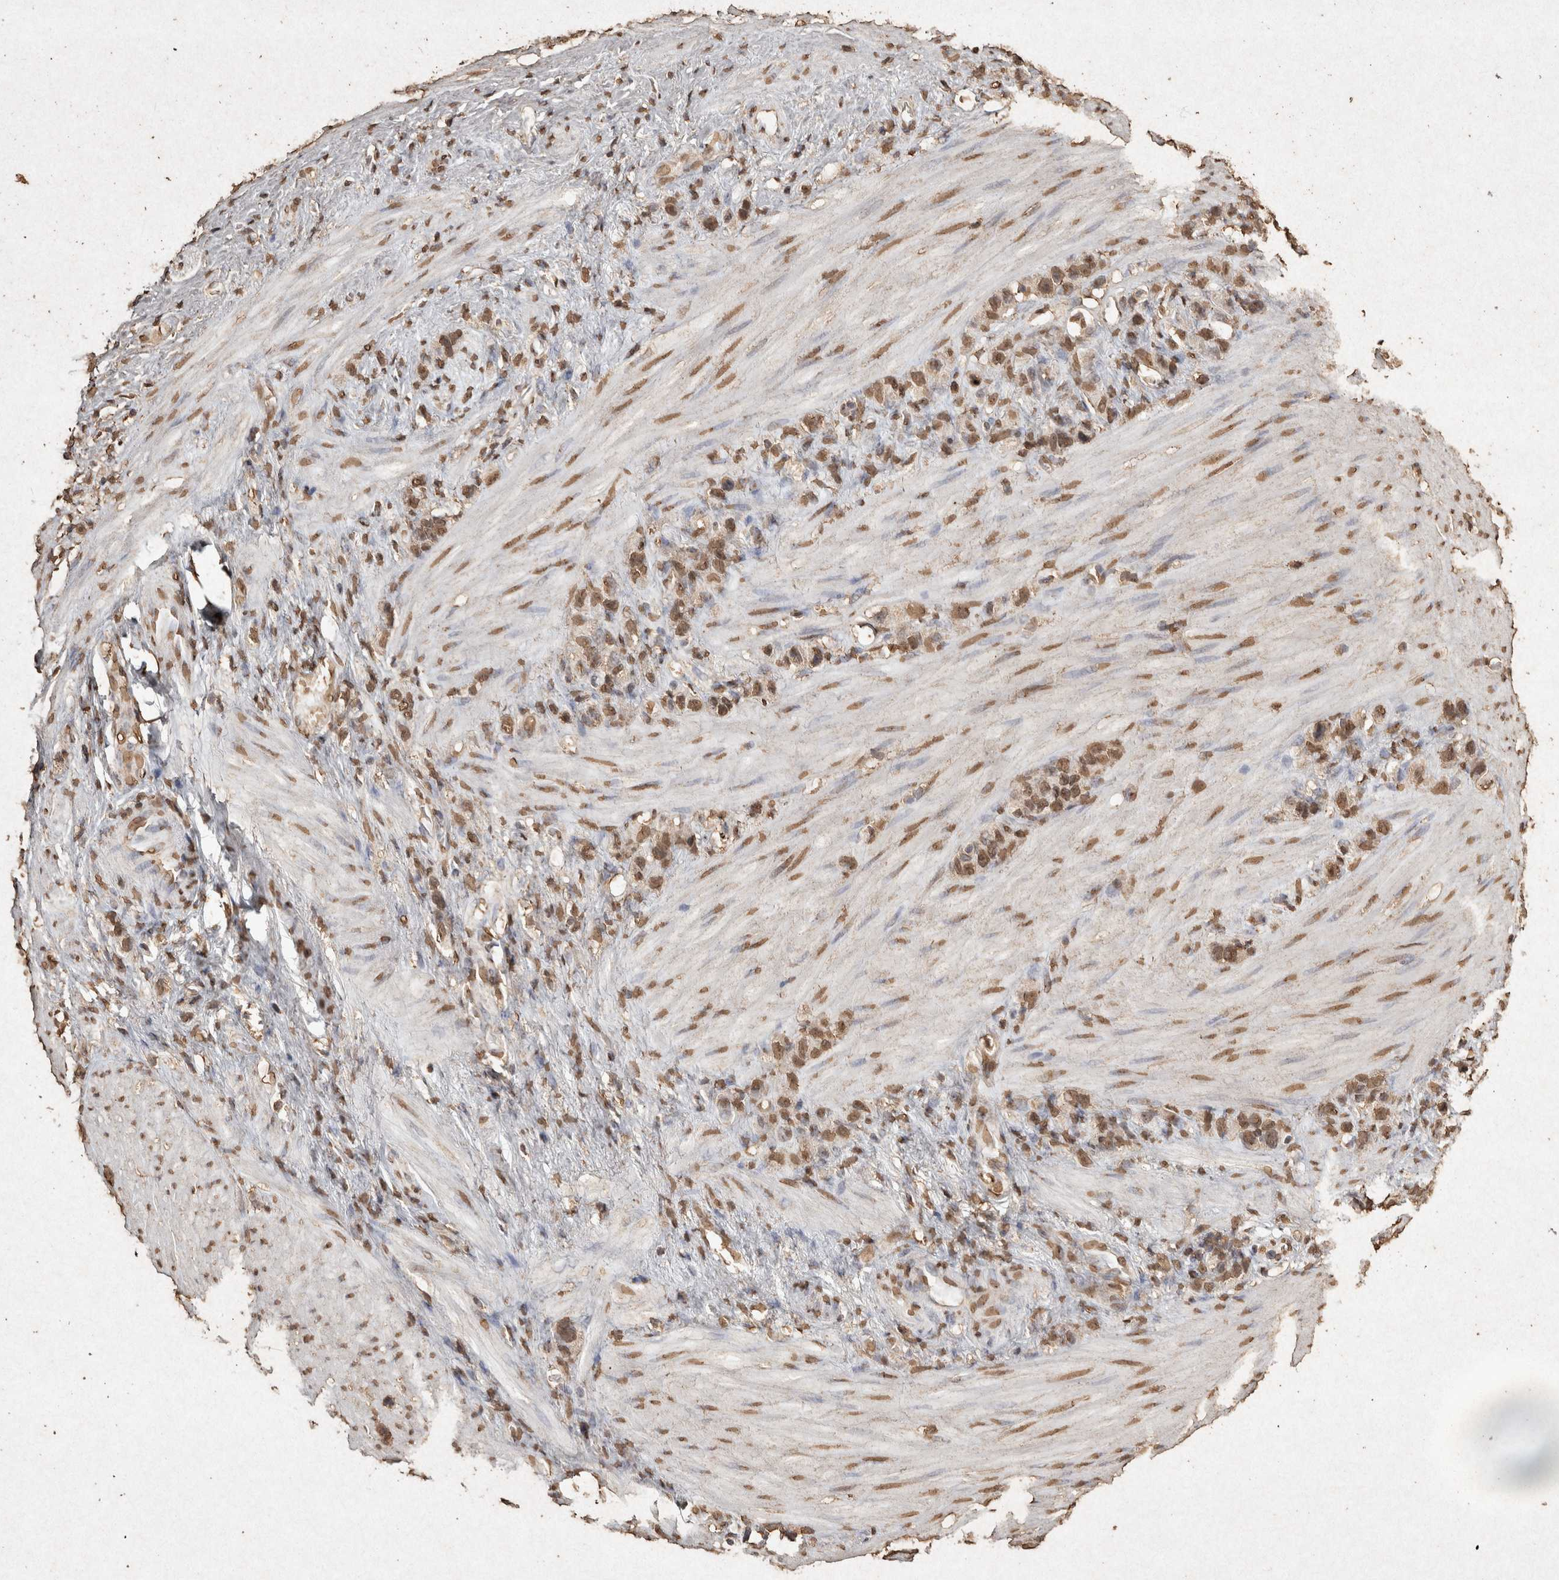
{"staining": {"intensity": "moderate", "quantity": ">75%", "location": "nuclear"}, "tissue": "stomach cancer", "cell_type": "Tumor cells", "image_type": "cancer", "snomed": [{"axis": "morphology", "description": "Adenocarcinoma, NOS"}, {"axis": "morphology", "description": "Adenocarcinoma, High grade"}, {"axis": "topography", "description": "Stomach, upper"}, {"axis": "topography", "description": "Stomach, lower"}], "caption": "A brown stain highlights moderate nuclear positivity of a protein in human stomach cancer (adenocarcinoma) tumor cells.", "gene": "FSTL3", "patient": {"sex": "female", "age": 65}}